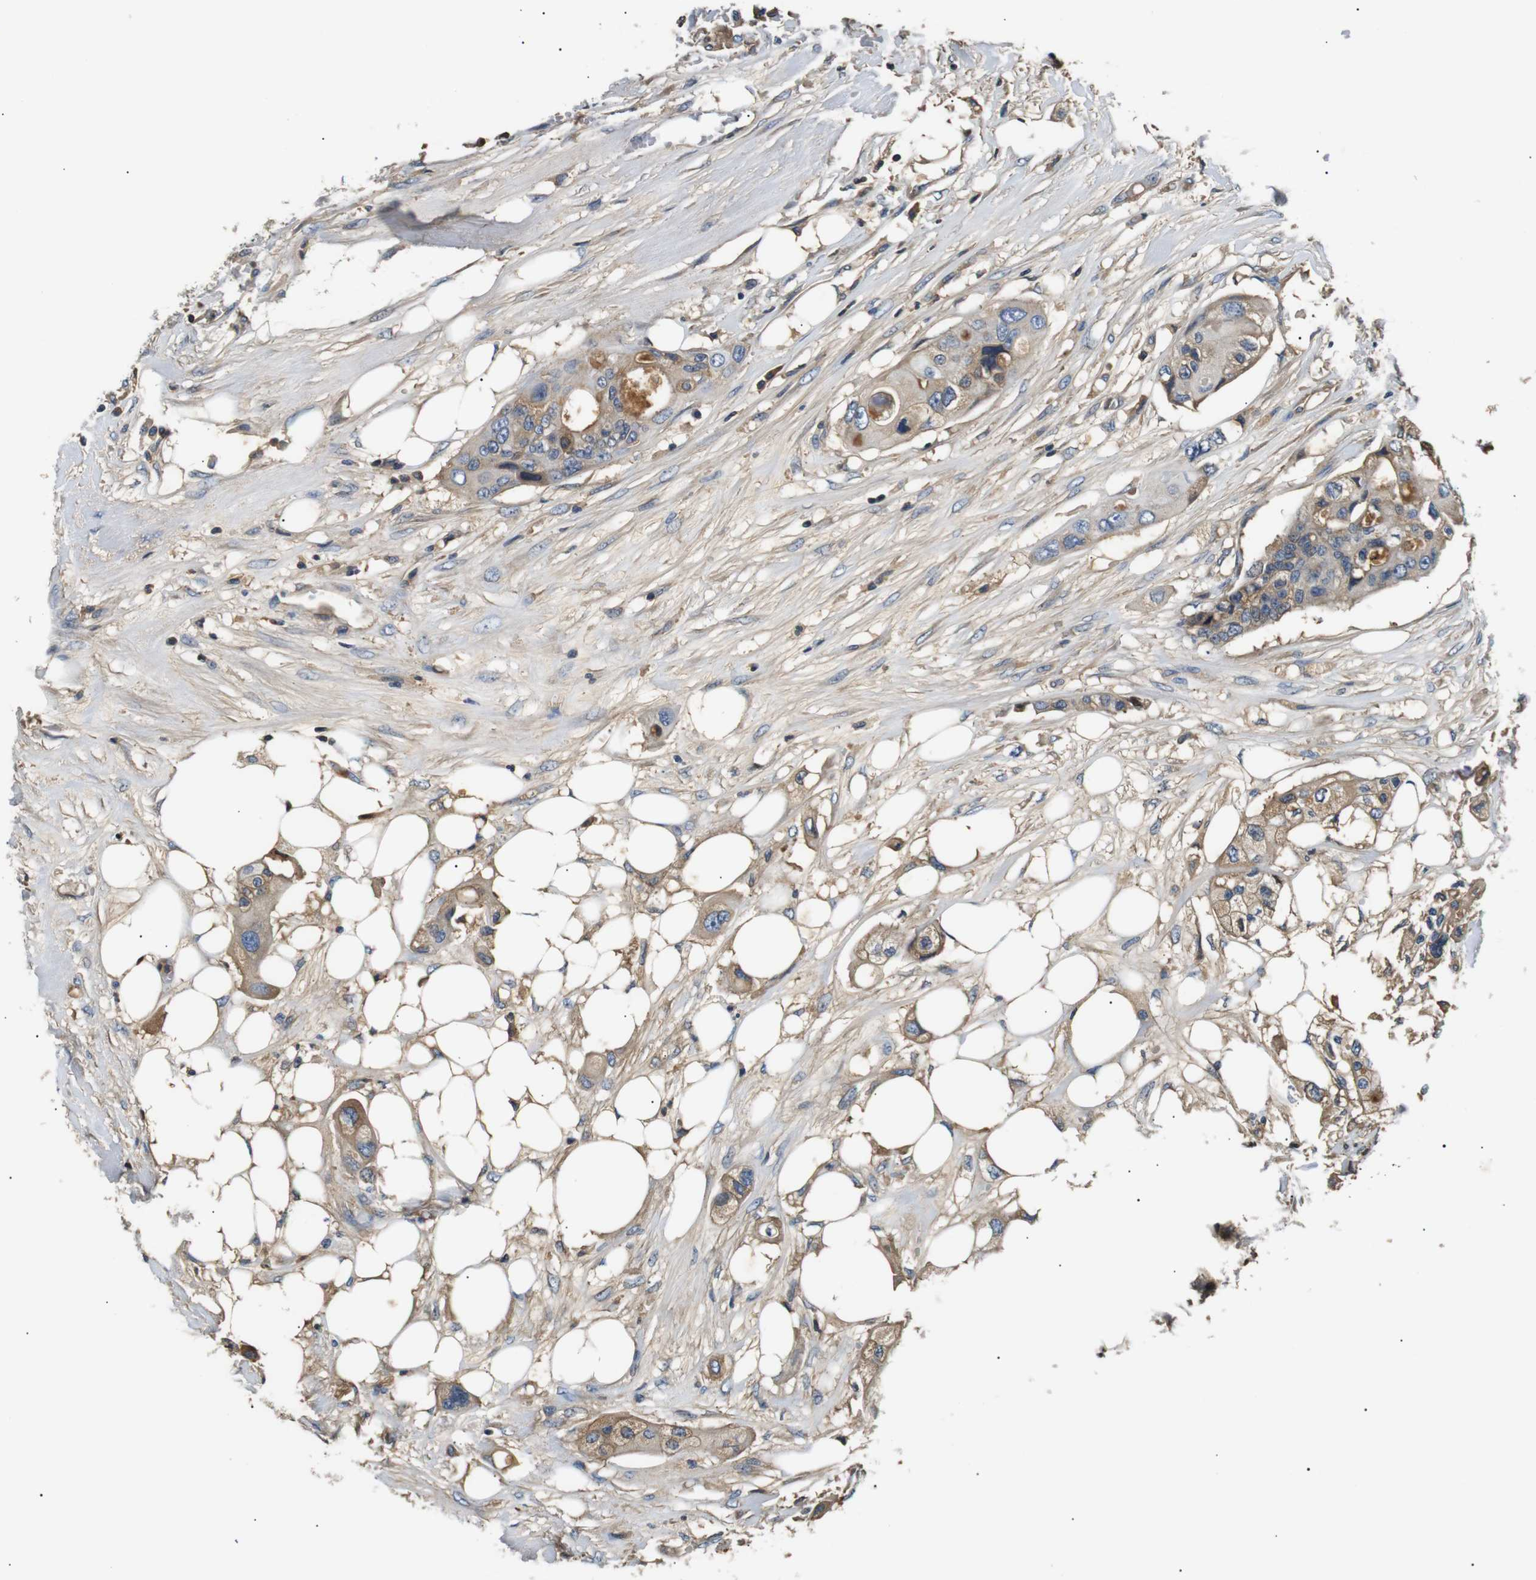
{"staining": {"intensity": "weak", "quantity": "25%-75%", "location": "cytoplasmic/membranous"}, "tissue": "colorectal cancer", "cell_type": "Tumor cells", "image_type": "cancer", "snomed": [{"axis": "morphology", "description": "Adenocarcinoma, NOS"}, {"axis": "topography", "description": "Colon"}], "caption": "Immunohistochemistry (DAB (3,3'-diaminobenzidine)) staining of human colorectal cancer demonstrates weak cytoplasmic/membranous protein expression in approximately 25%-75% of tumor cells. (Stains: DAB in brown, nuclei in blue, Microscopy: brightfield microscopy at high magnification).", "gene": "LHCGR", "patient": {"sex": "female", "age": 57}}